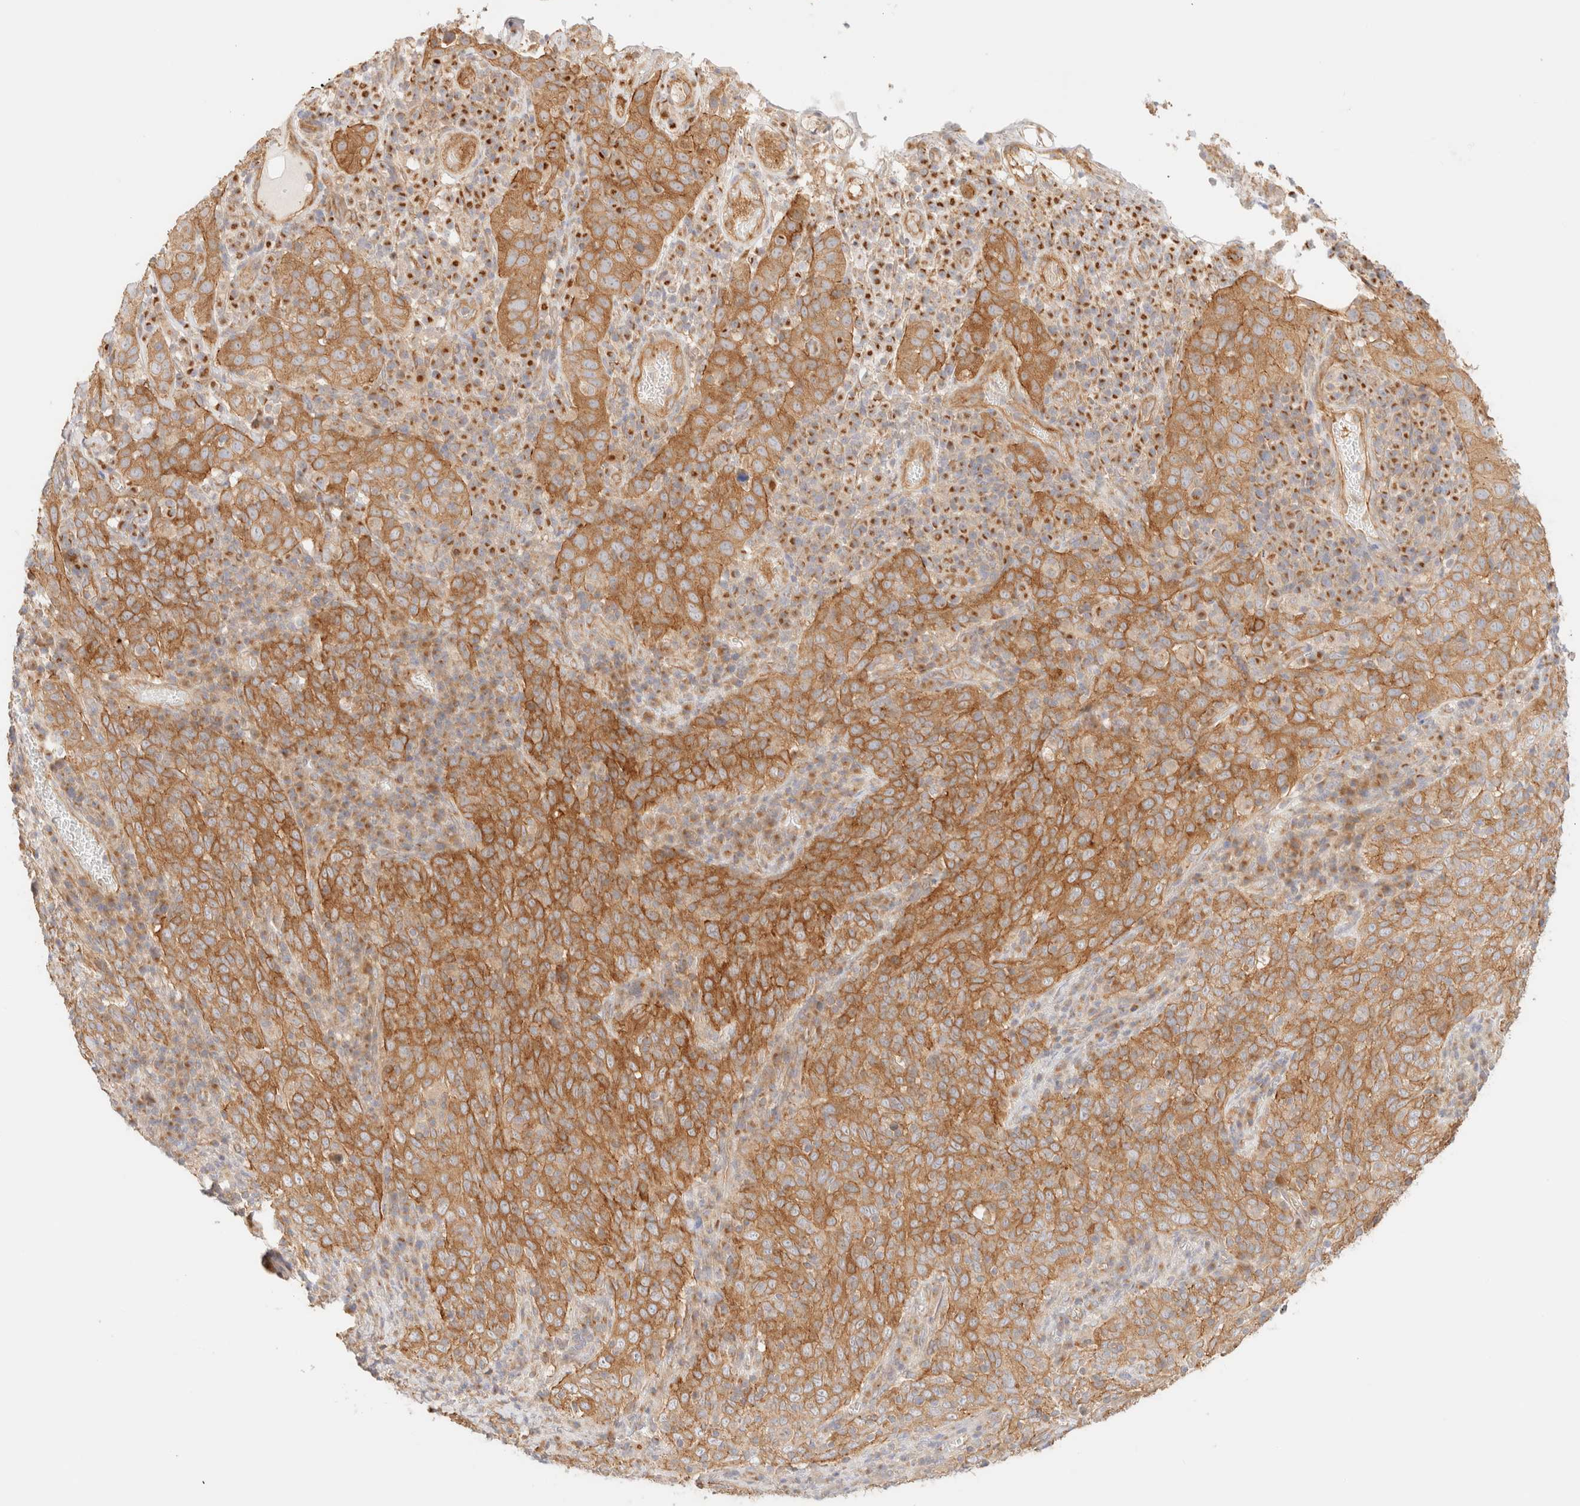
{"staining": {"intensity": "moderate", "quantity": ">75%", "location": "cytoplasmic/membranous"}, "tissue": "cervical cancer", "cell_type": "Tumor cells", "image_type": "cancer", "snomed": [{"axis": "morphology", "description": "Squamous cell carcinoma, NOS"}, {"axis": "topography", "description": "Cervix"}], "caption": "Protein analysis of cervical squamous cell carcinoma tissue shows moderate cytoplasmic/membranous staining in approximately >75% of tumor cells.", "gene": "MYO10", "patient": {"sex": "female", "age": 46}}